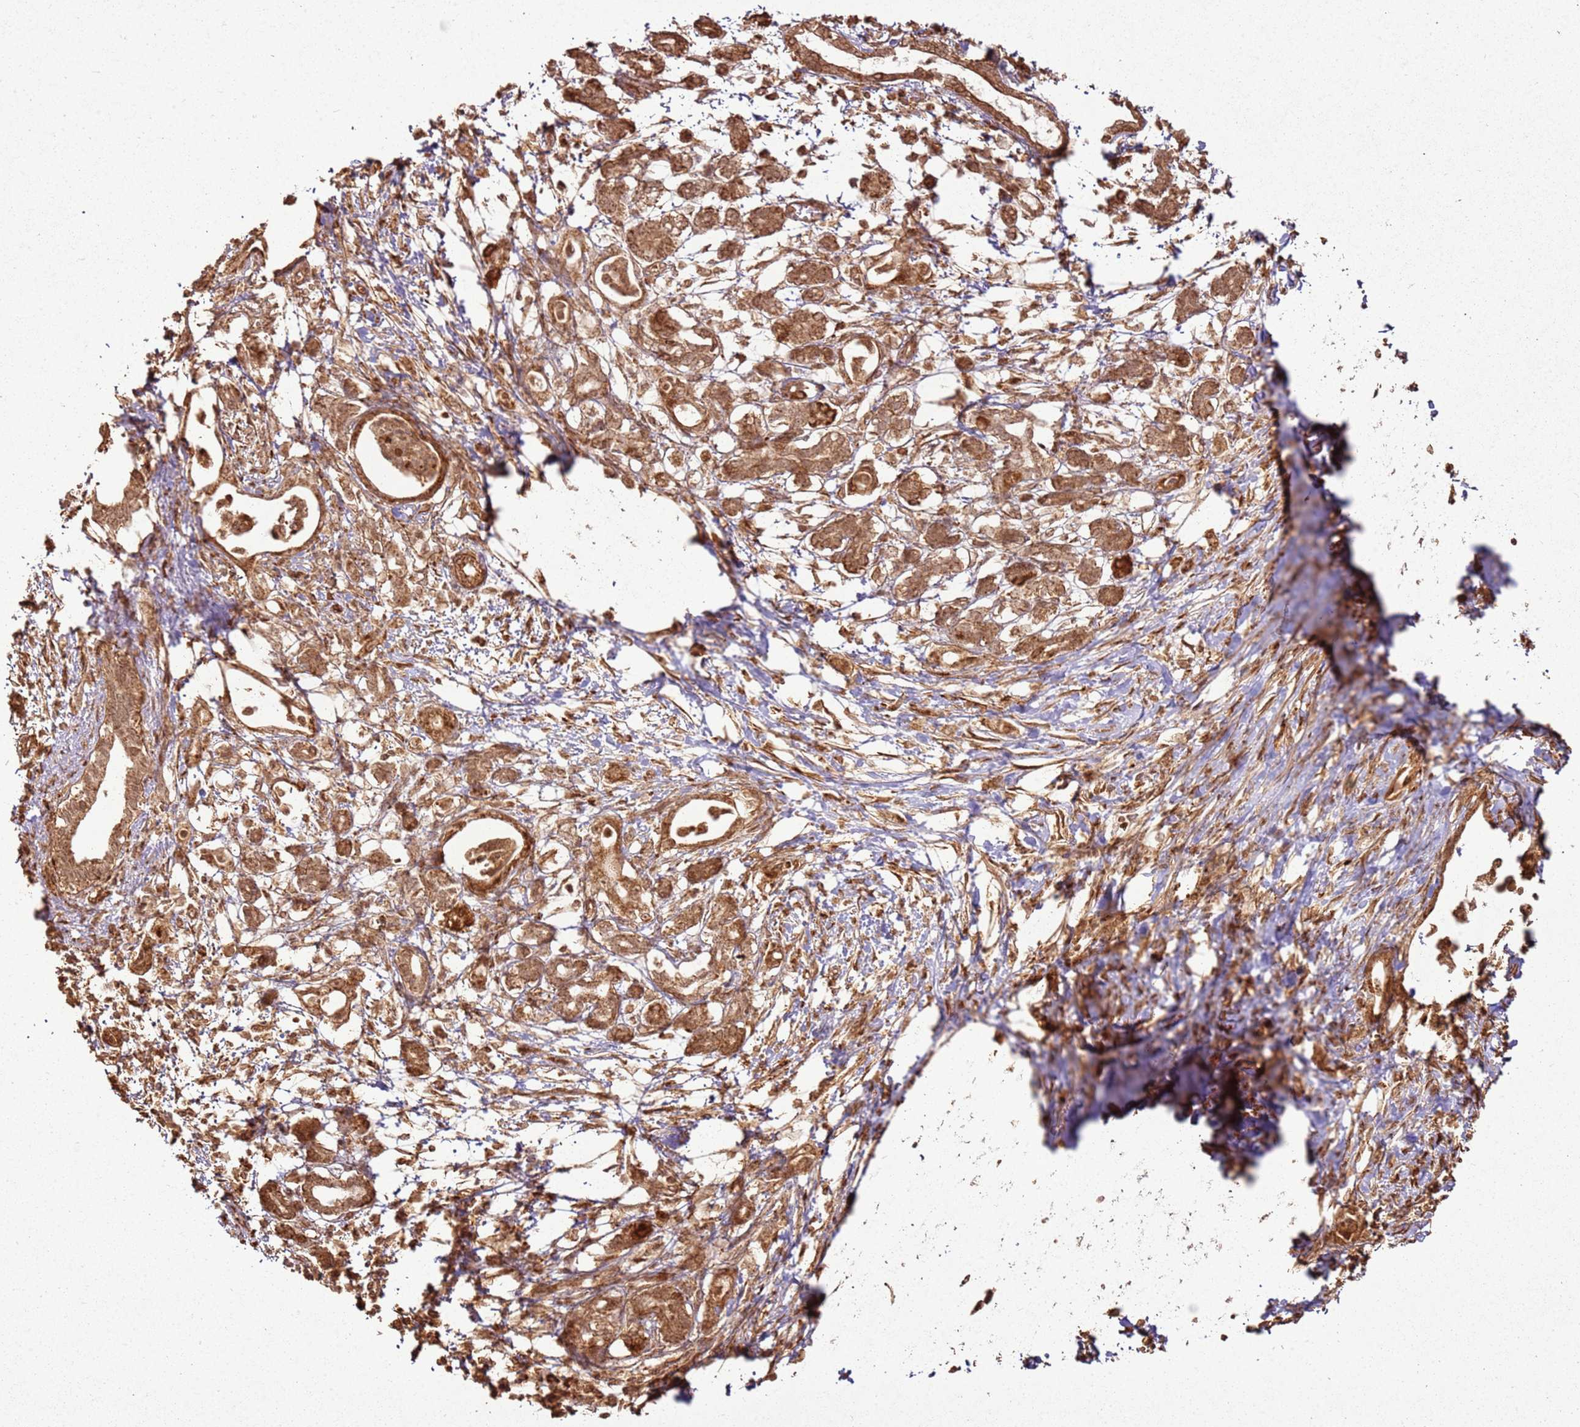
{"staining": {"intensity": "moderate", "quantity": ">75%", "location": "cytoplasmic/membranous"}, "tissue": "pancreatic cancer", "cell_type": "Tumor cells", "image_type": "cancer", "snomed": [{"axis": "morphology", "description": "Adenocarcinoma, NOS"}, {"axis": "topography", "description": "Pancreas"}], "caption": "Pancreatic cancer (adenocarcinoma) was stained to show a protein in brown. There is medium levels of moderate cytoplasmic/membranous positivity in approximately >75% of tumor cells.", "gene": "MRPS6", "patient": {"sex": "female", "age": 55}}